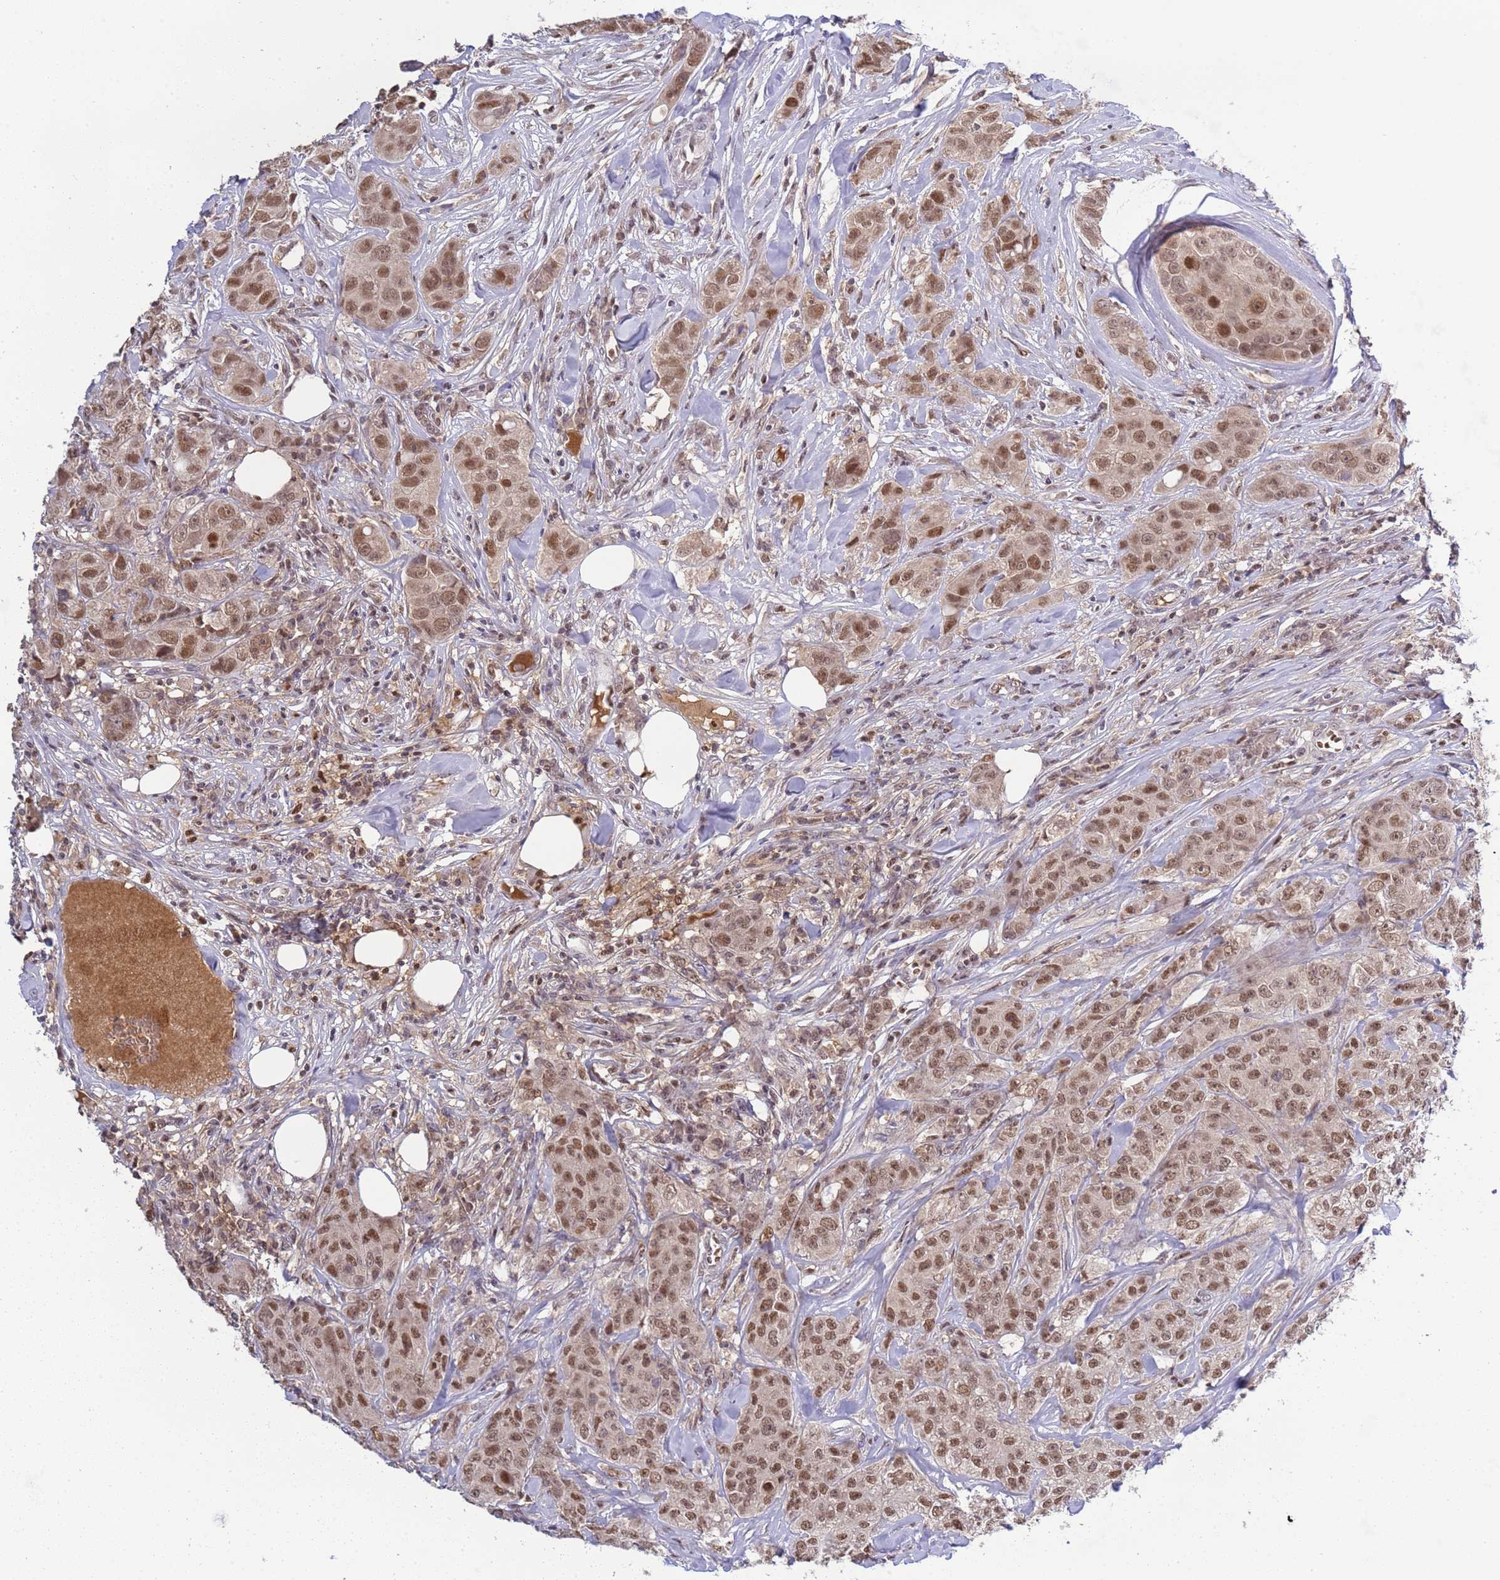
{"staining": {"intensity": "moderate", "quantity": ">75%", "location": "nuclear"}, "tissue": "breast cancer", "cell_type": "Tumor cells", "image_type": "cancer", "snomed": [{"axis": "morphology", "description": "Duct carcinoma"}, {"axis": "topography", "description": "Breast"}], "caption": "Protein expression analysis of breast cancer (invasive ductal carcinoma) exhibits moderate nuclear staining in about >75% of tumor cells. (DAB IHC, brown staining for protein, blue staining for nuclei).", "gene": "CD53", "patient": {"sex": "female", "age": 43}}